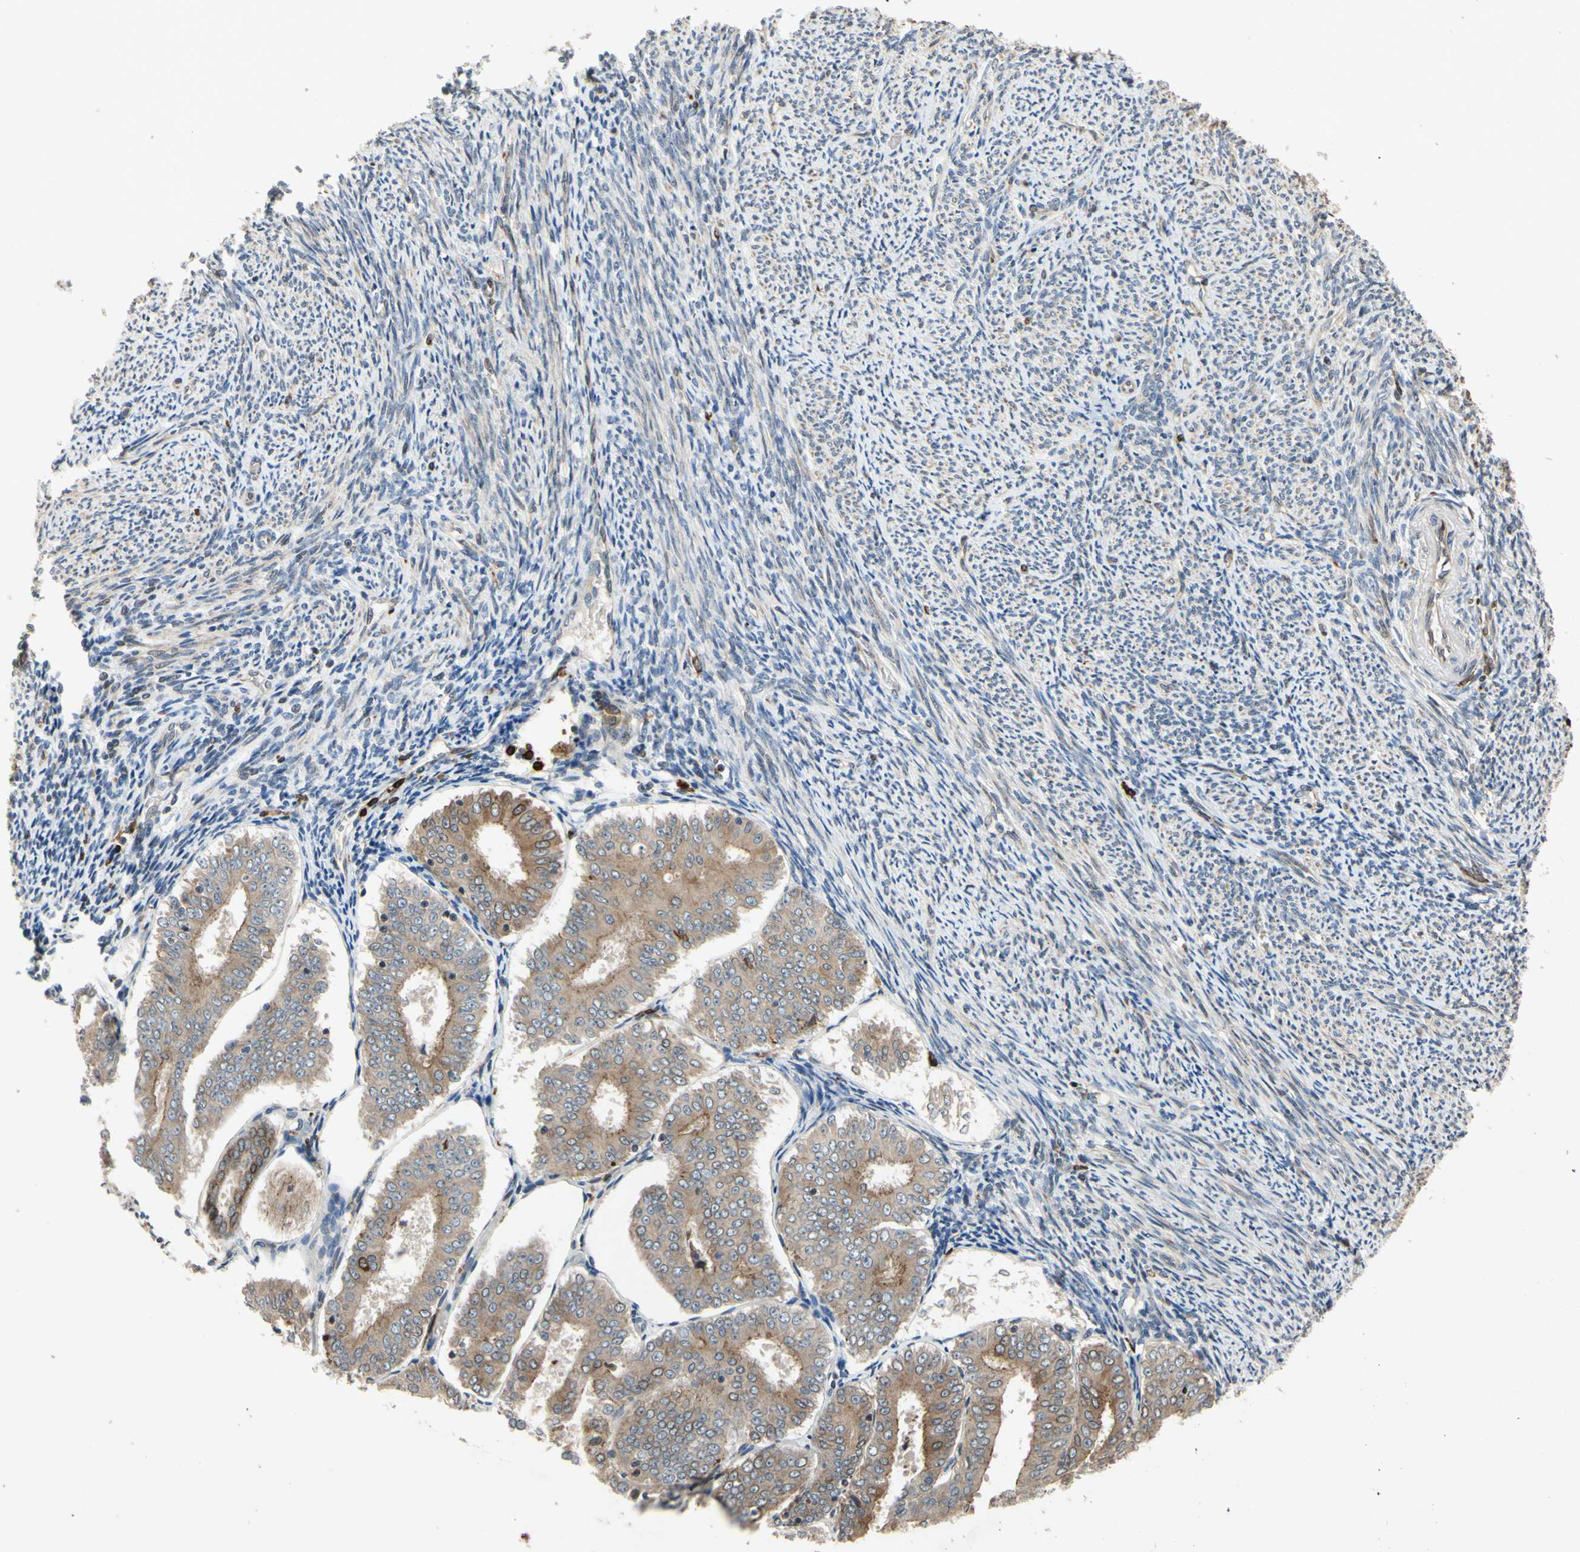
{"staining": {"intensity": "weak", "quantity": ">75%", "location": "cytoplasmic/membranous"}, "tissue": "endometrial cancer", "cell_type": "Tumor cells", "image_type": "cancer", "snomed": [{"axis": "morphology", "description": "Adenocarcinoma, NOS"}, {"axis": "topography", "description": "Endometrium"}], "caption": "DAB (3,3'-diaminobenzidine) immunohistochemical staining of human endometrial cancer displays weak cytoplasmic/membranous protein staining in approximately >75% of tumor cells.", "gene": "PLXNA2", "patient": {"sex": "female", "age": 63}}